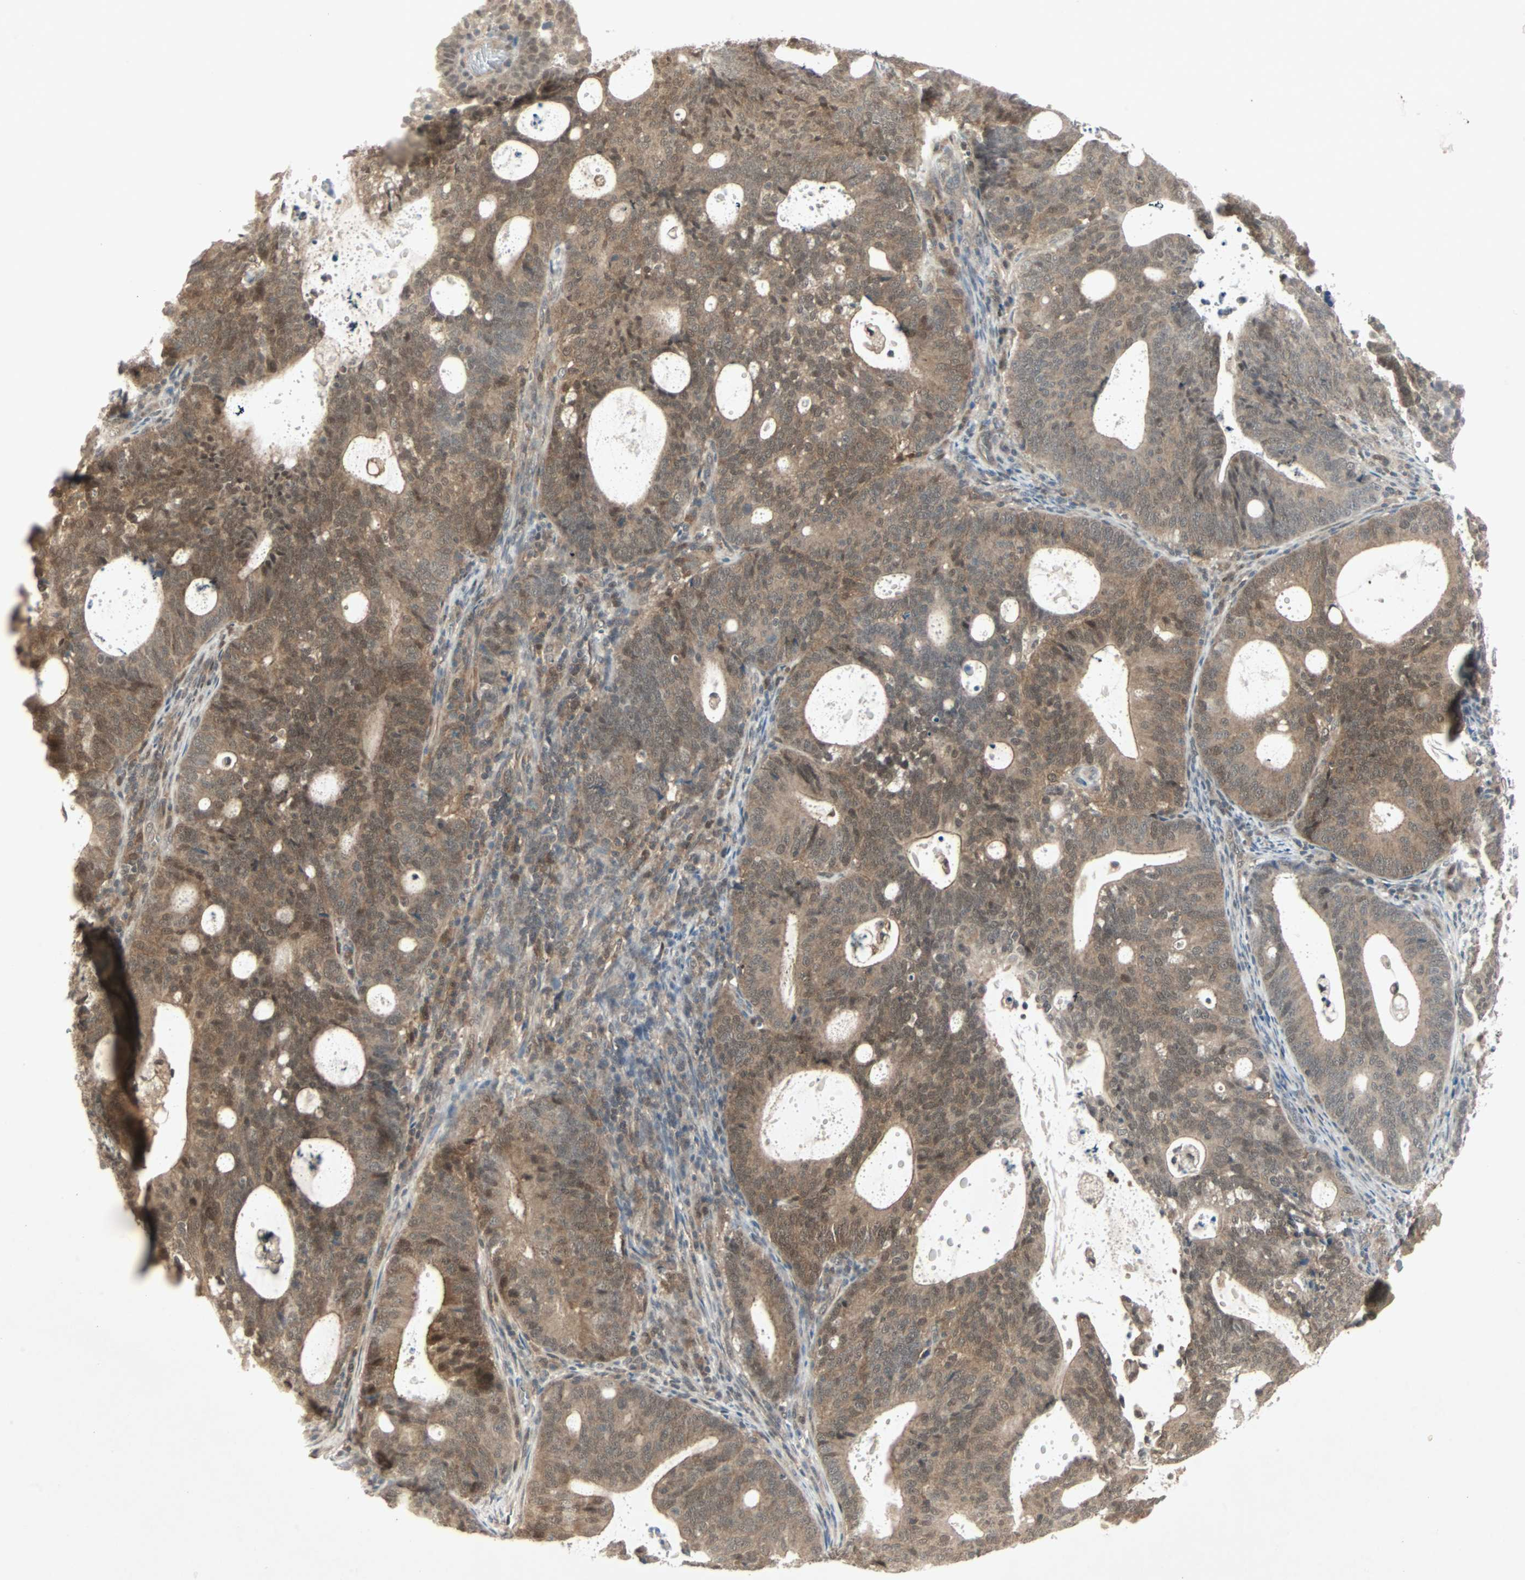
{"staining": {"intensity": "moderate", "quantity": ">75%", "location": "cytoplasmic/membranous,nuclear"}, "tissue": "endometrial cancer", "cell_type": "Tumor cells", "image_type": "cancer", "snomed": [{"axis": "morphology", "description": "Adenocarcinoma, NOS"}, {"axis": "topography", "description": "Uterus"}], "caption": "This is an image of immunohistochemistry (IHC) staining of endometrial cancer, which shows moderate positivity in the cytoplasmic/membranous and nuclear of tumor cells.", "gene": "PTPA", "patient": {"sex": "female", "age": 83}}